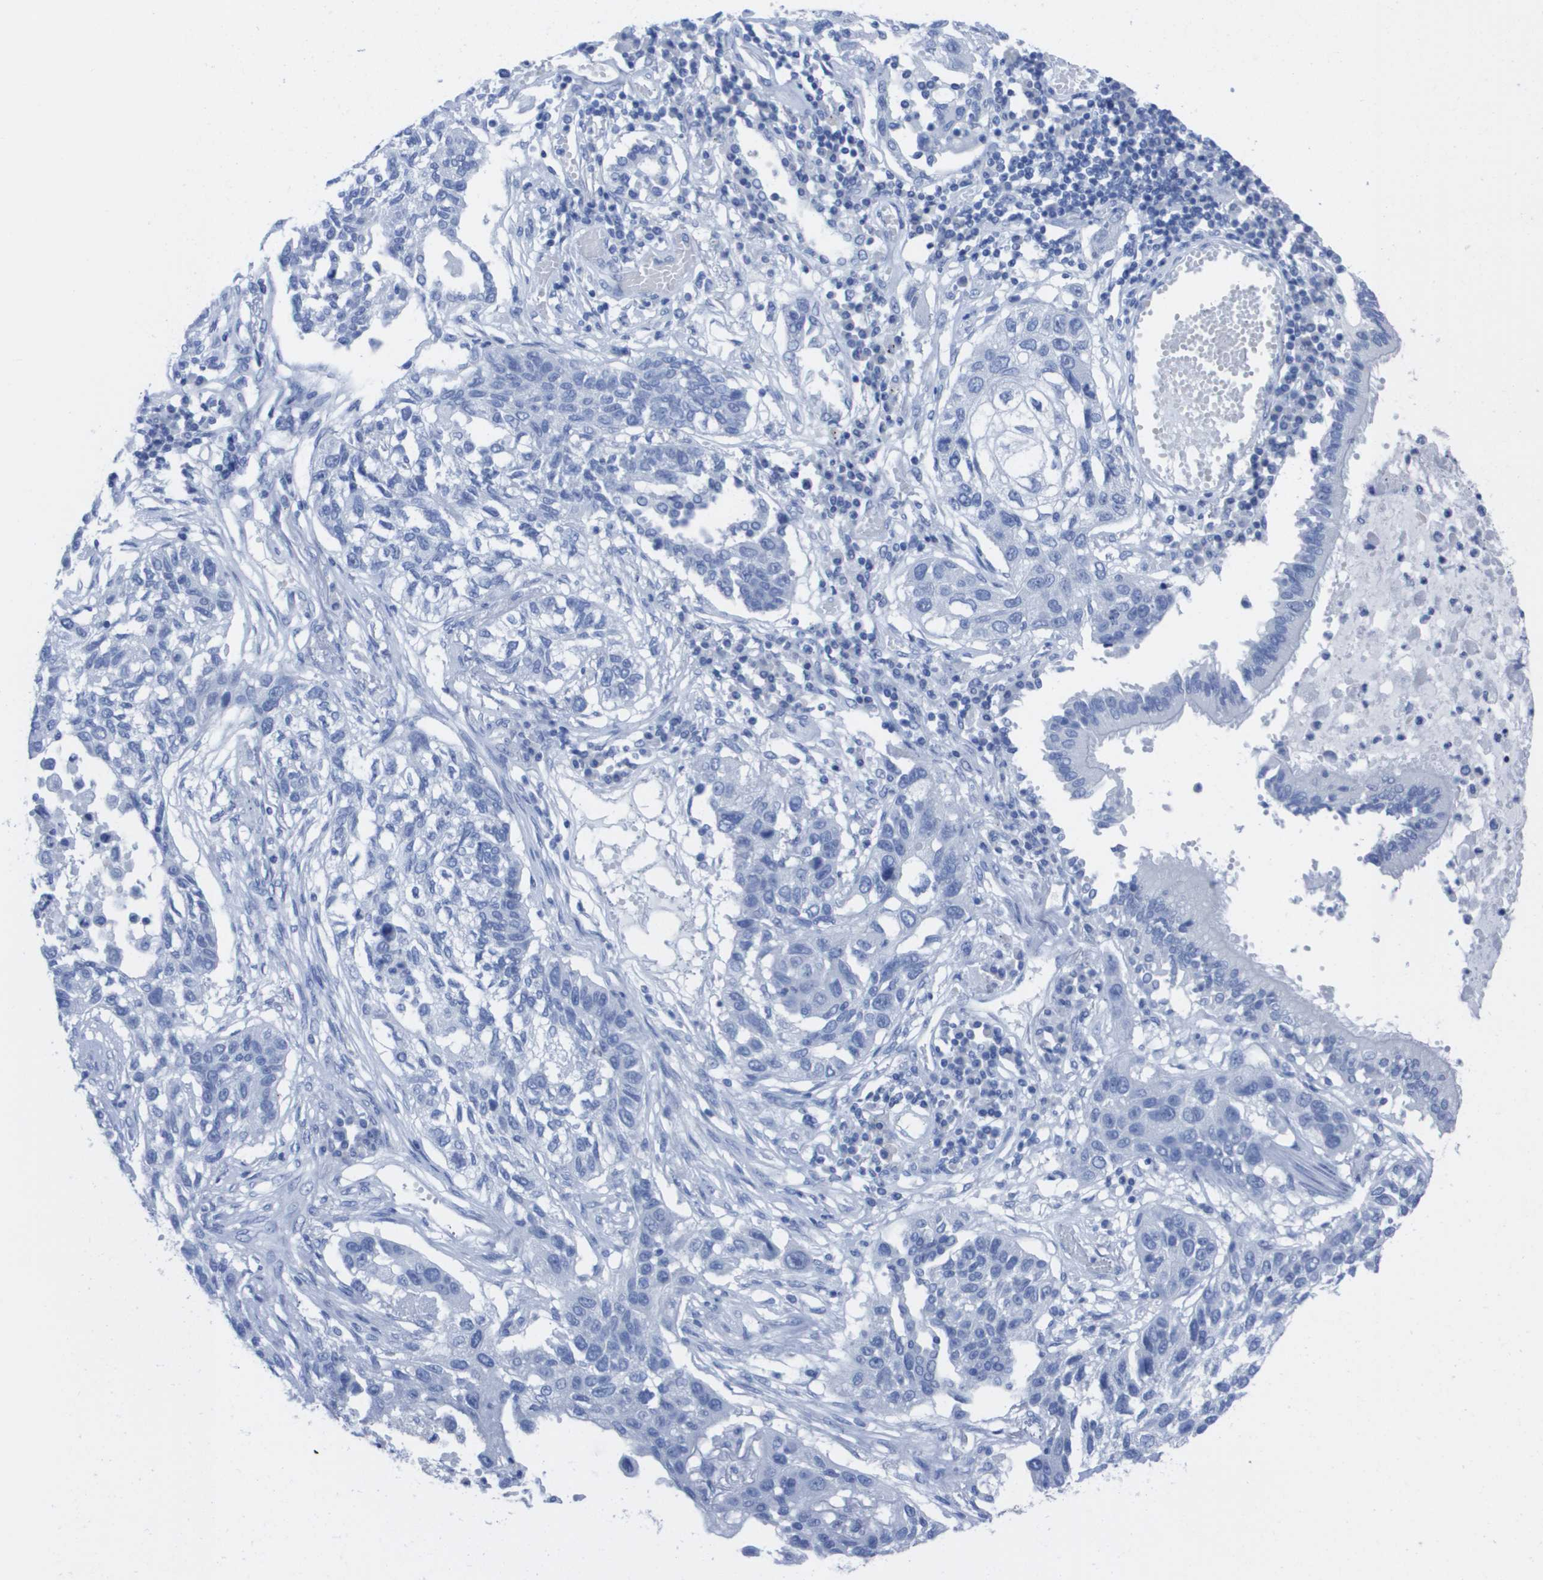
{"staining": {"intensity": "negative", "quantity": "none", "location": "none"}, "tissue": "lung cancer", "cell_type": "Tumor cells", "image_type": "cancer", "snomed": [{"axis": "morphology", "description": "Squamous cell carcinoma, NOS"}, {"axis": "topography", "description": "Lung"}], "caption": "Immunohistochemistry micrograph of neoplastic tissue: squamous cell carcinoma (lung) stained with DAB (3,3'-diaminobenzidine) demonstrates no significant protein positivity in tumor cells.", "gene": "KCNA3", "patient": {"sex": "male", "age": 71}}